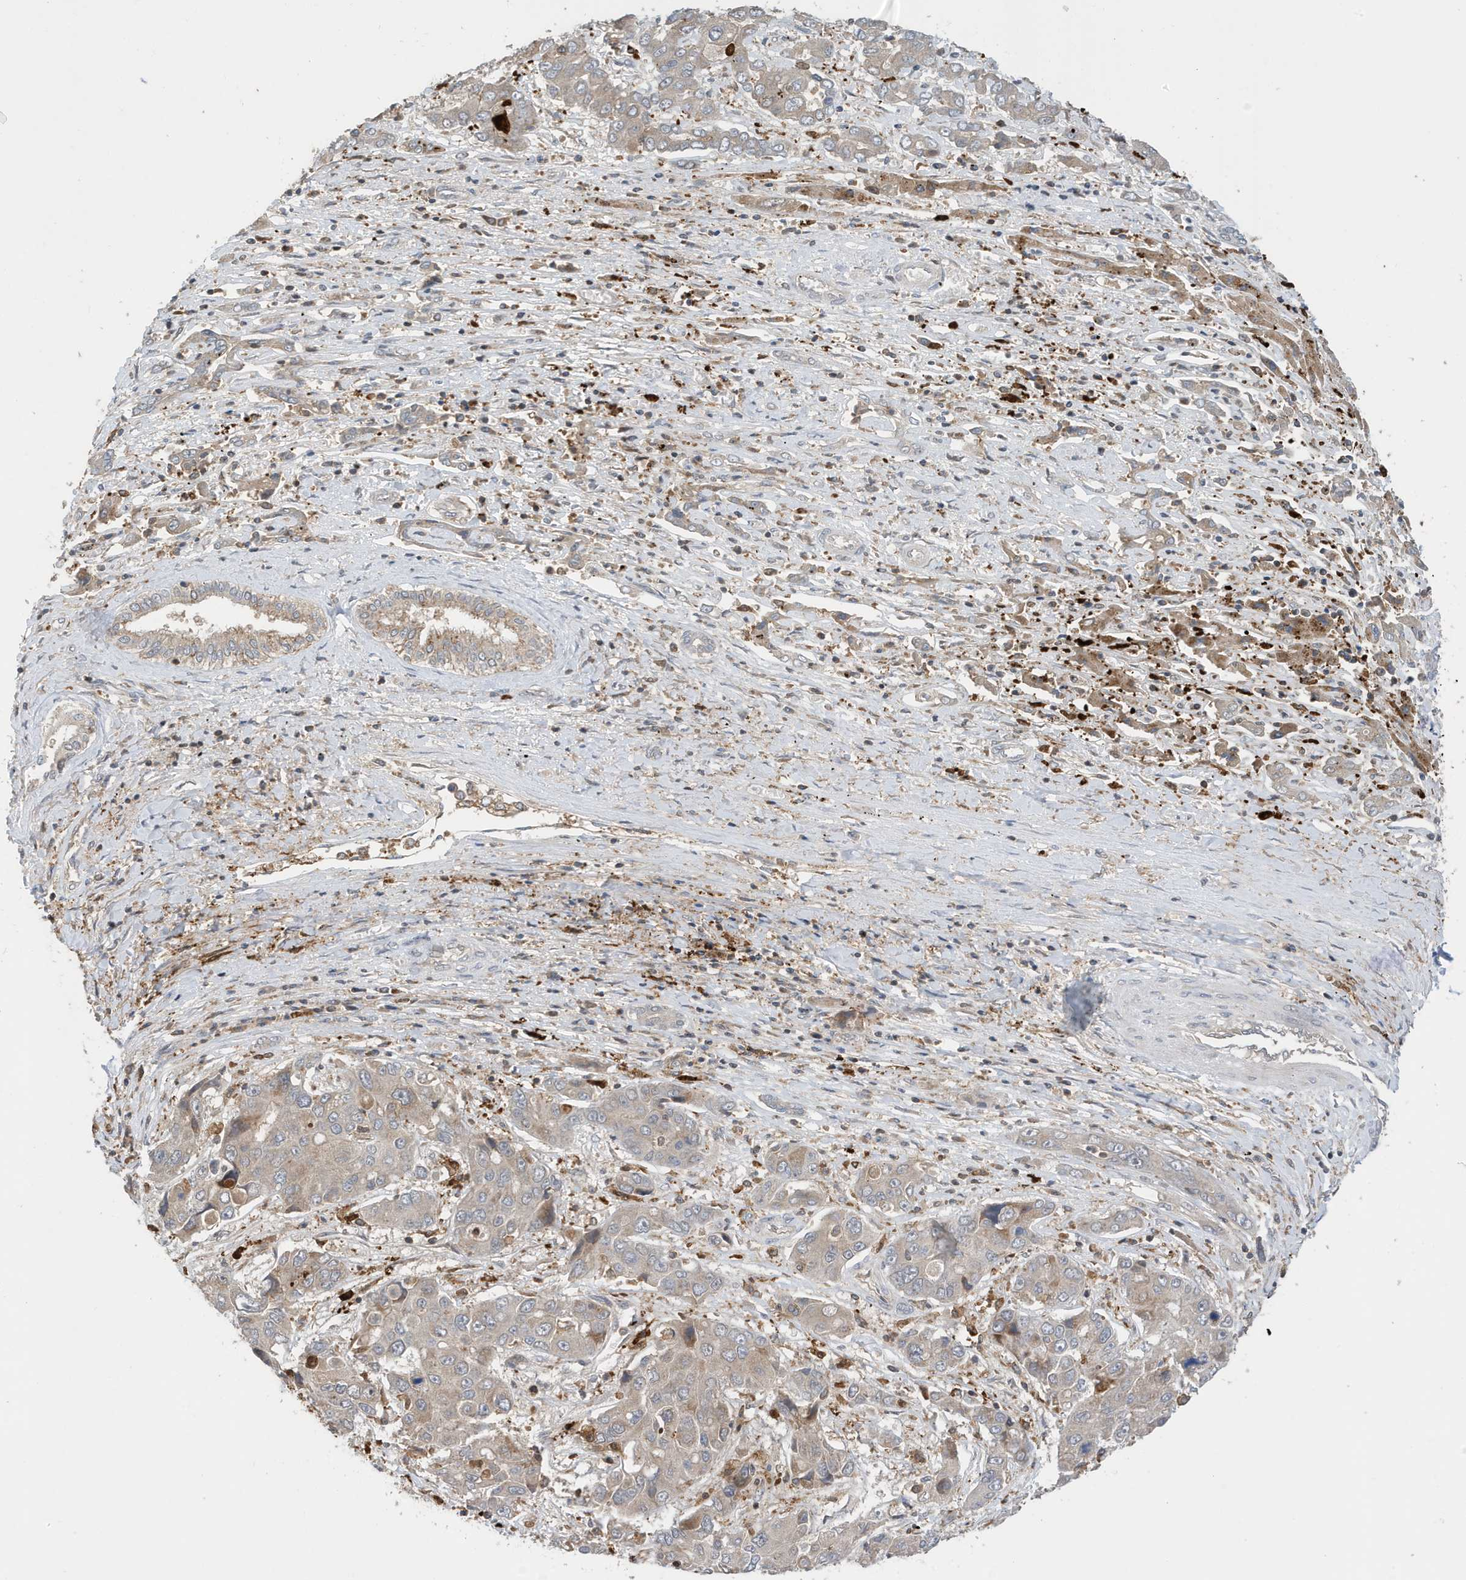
{"staining": {"intensity": "negative", "quantity": "none", "location": "none"}, "tissue": "liver cancer", "cell_type": "Tumor cells", "image_type": "cancer", "snomed": [{"axis": "morphology", "description": "Cholangiocarcinoma"}, {"axis": "topography", "description": "Liver"}], "caption": "Immunohistochemistry image of liver cancer stained for a protein (brown), which shows no expression in tumor cells.", "gene": "NSUN3", "patient": {"sex": "male", "age": 67}}